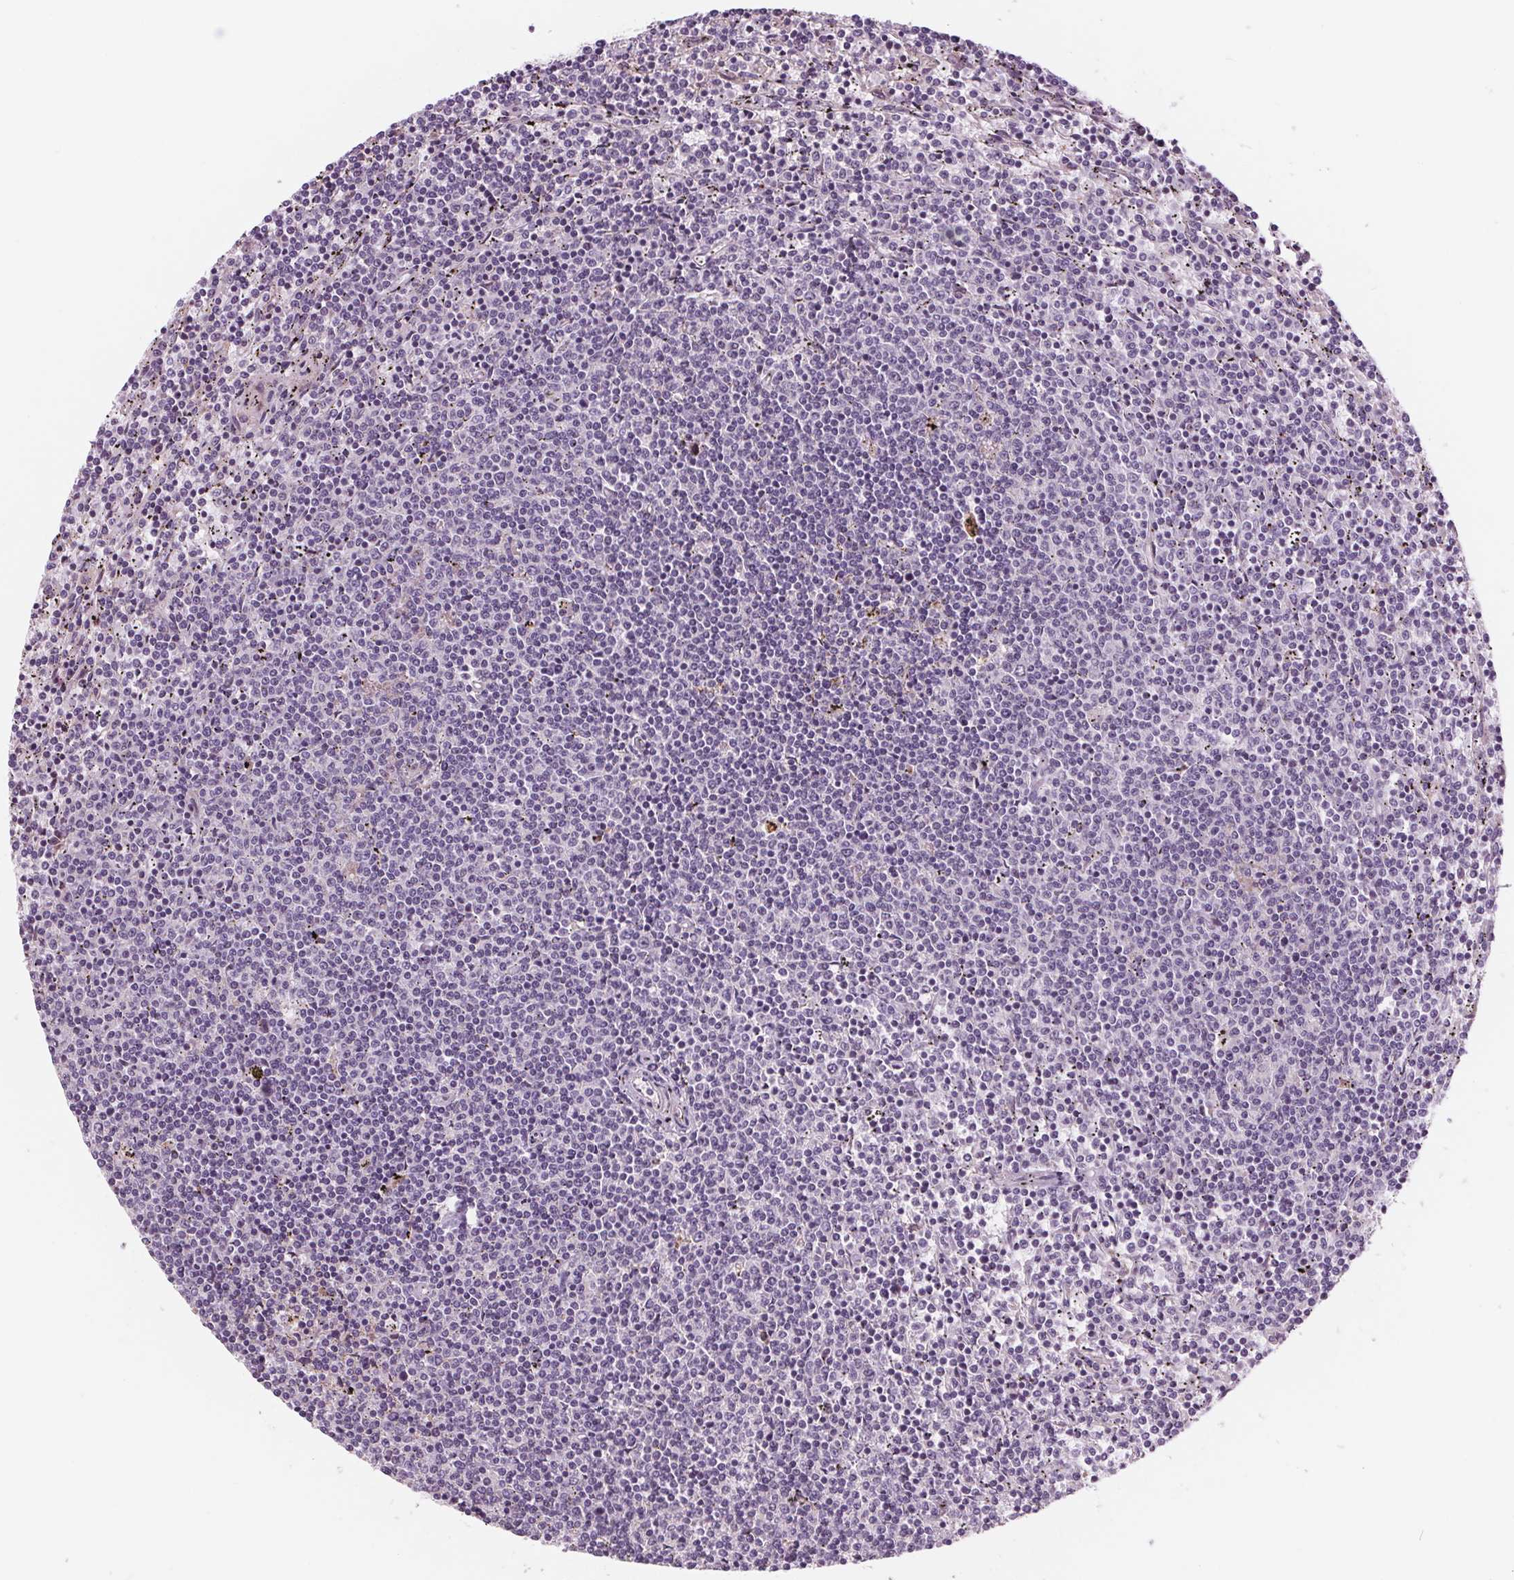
{"staining": {"intensity": "negative", "quantity": "none", "location": "none"}, "tissue": "lymphoma", "cell_type": "Tumor cells", "image_type": "cancer", "snomed": [{"axis": "morphology", "description": "Malignant lymphoma, non-Hodgkin's type, Low grade"}, {"axis": "topography", "description": "Spleen"}], "caption": "There is no significant positivity in tumor cells of low-grade malignant lymphoma, non-Hodgkin's type.", "gene": "SAMD5", "patient": {"sex": "female", "age": 50}}